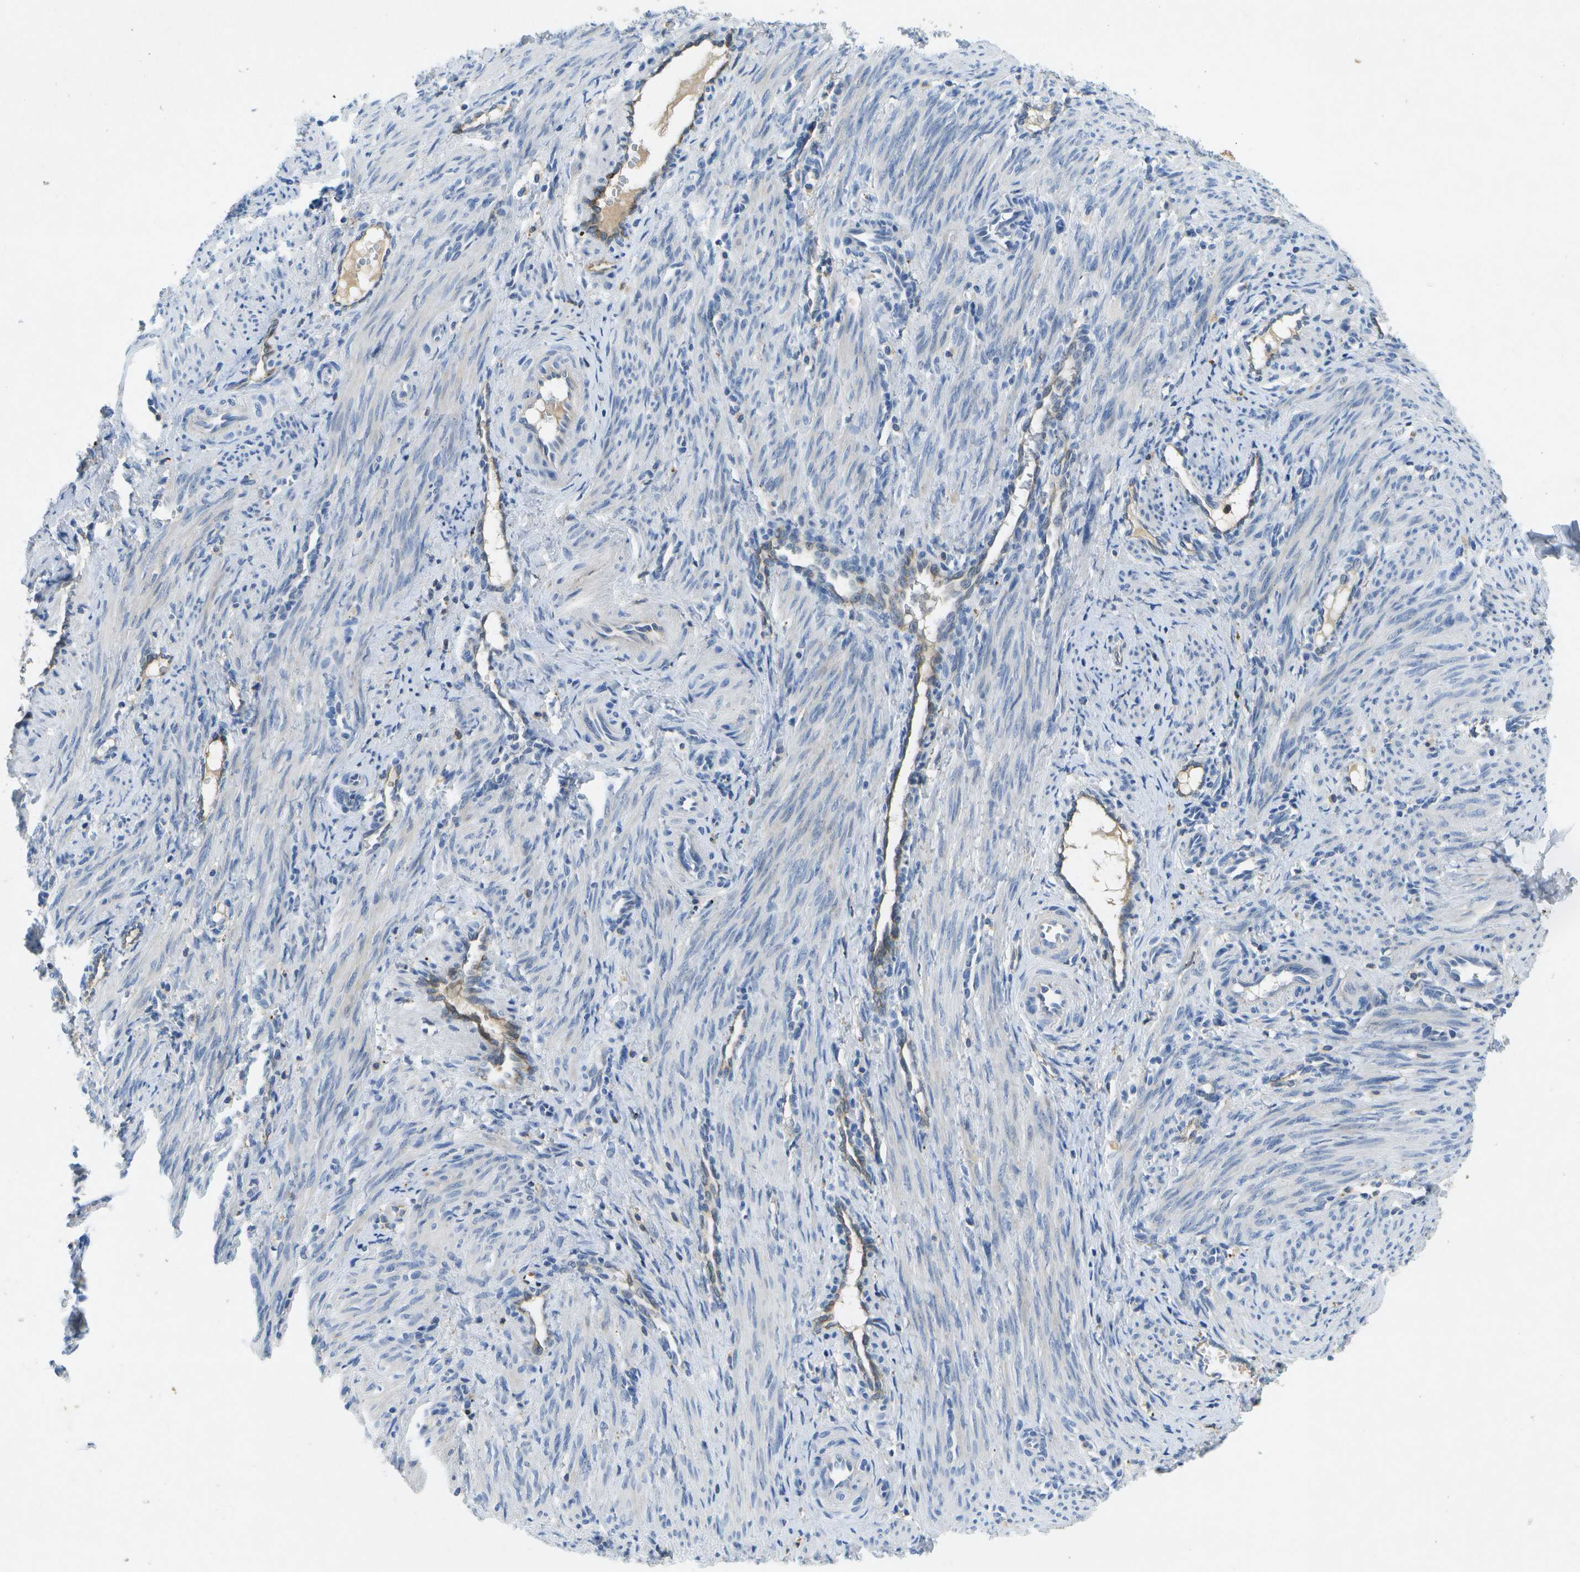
{"staining": {"intensity": "weak", "quantity": "<25%", "location": "cytoplasmic/membranous"}, "tissue": "smooth muscle", "cell_type": "Smooth muscle cells", "image_type": "normal", "snomed": [{"axis": "morphology", "description": "Normal tissue, NOS"}, {"axis": "topography", "description": "Endometrium"}], "caption": "Immunohistochemistry (IHC) histopathology image of unremarkable smooth muscle: smooth muscle stained with DAB reveals no significant protein expression in smooth muscle cells. Brightfield microscopy of IHC stained with DAB (brown) and hematoxylin (blue), captured at high magnification.", "gene": "LIPG", "patient": {"sex": "female", "age": 33}}